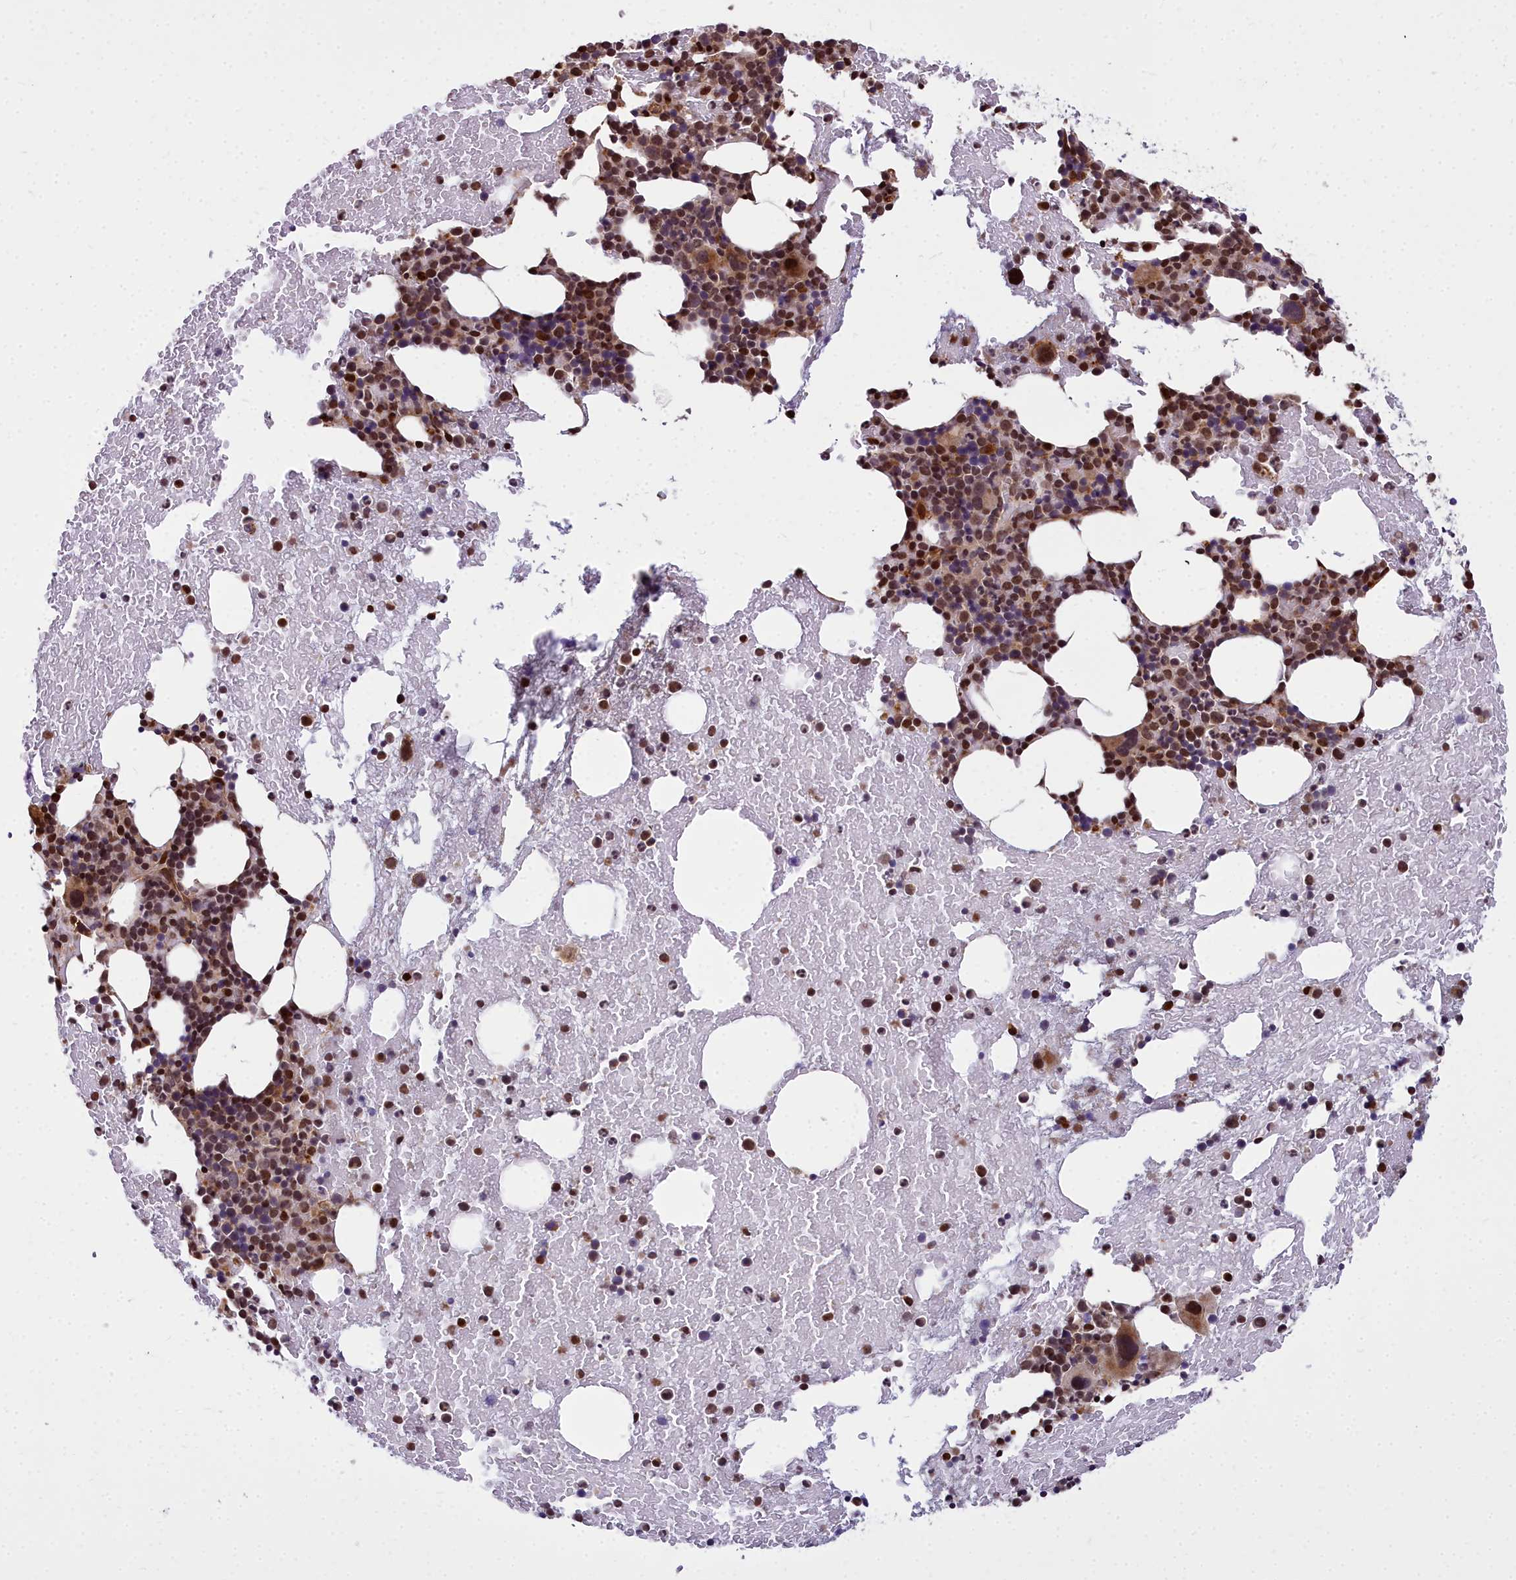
{"staining": {"intensity": "strong", "quantity": "25%-75%", "location": "nuclear"}, "tissue": "bone marrow", "cell_type": "Hematopoietic cells", "image_type": "normal", "snomed": [{"axis": "morphology", "description": "Normal tissue, NOS"}, {"axis": "topography", "description": "Bone marrow"}], "caption": "Immunohistochemistry (IHC) of unremarkable bone marrow displays high levels of strong nuclear staining in about 25%-75% of hematopoietic cells. (Brightfield microscopy of DAB IHC at high magnification).", "gene": "GLYATL3", "patient": {"sex": "male", "age": 57}}